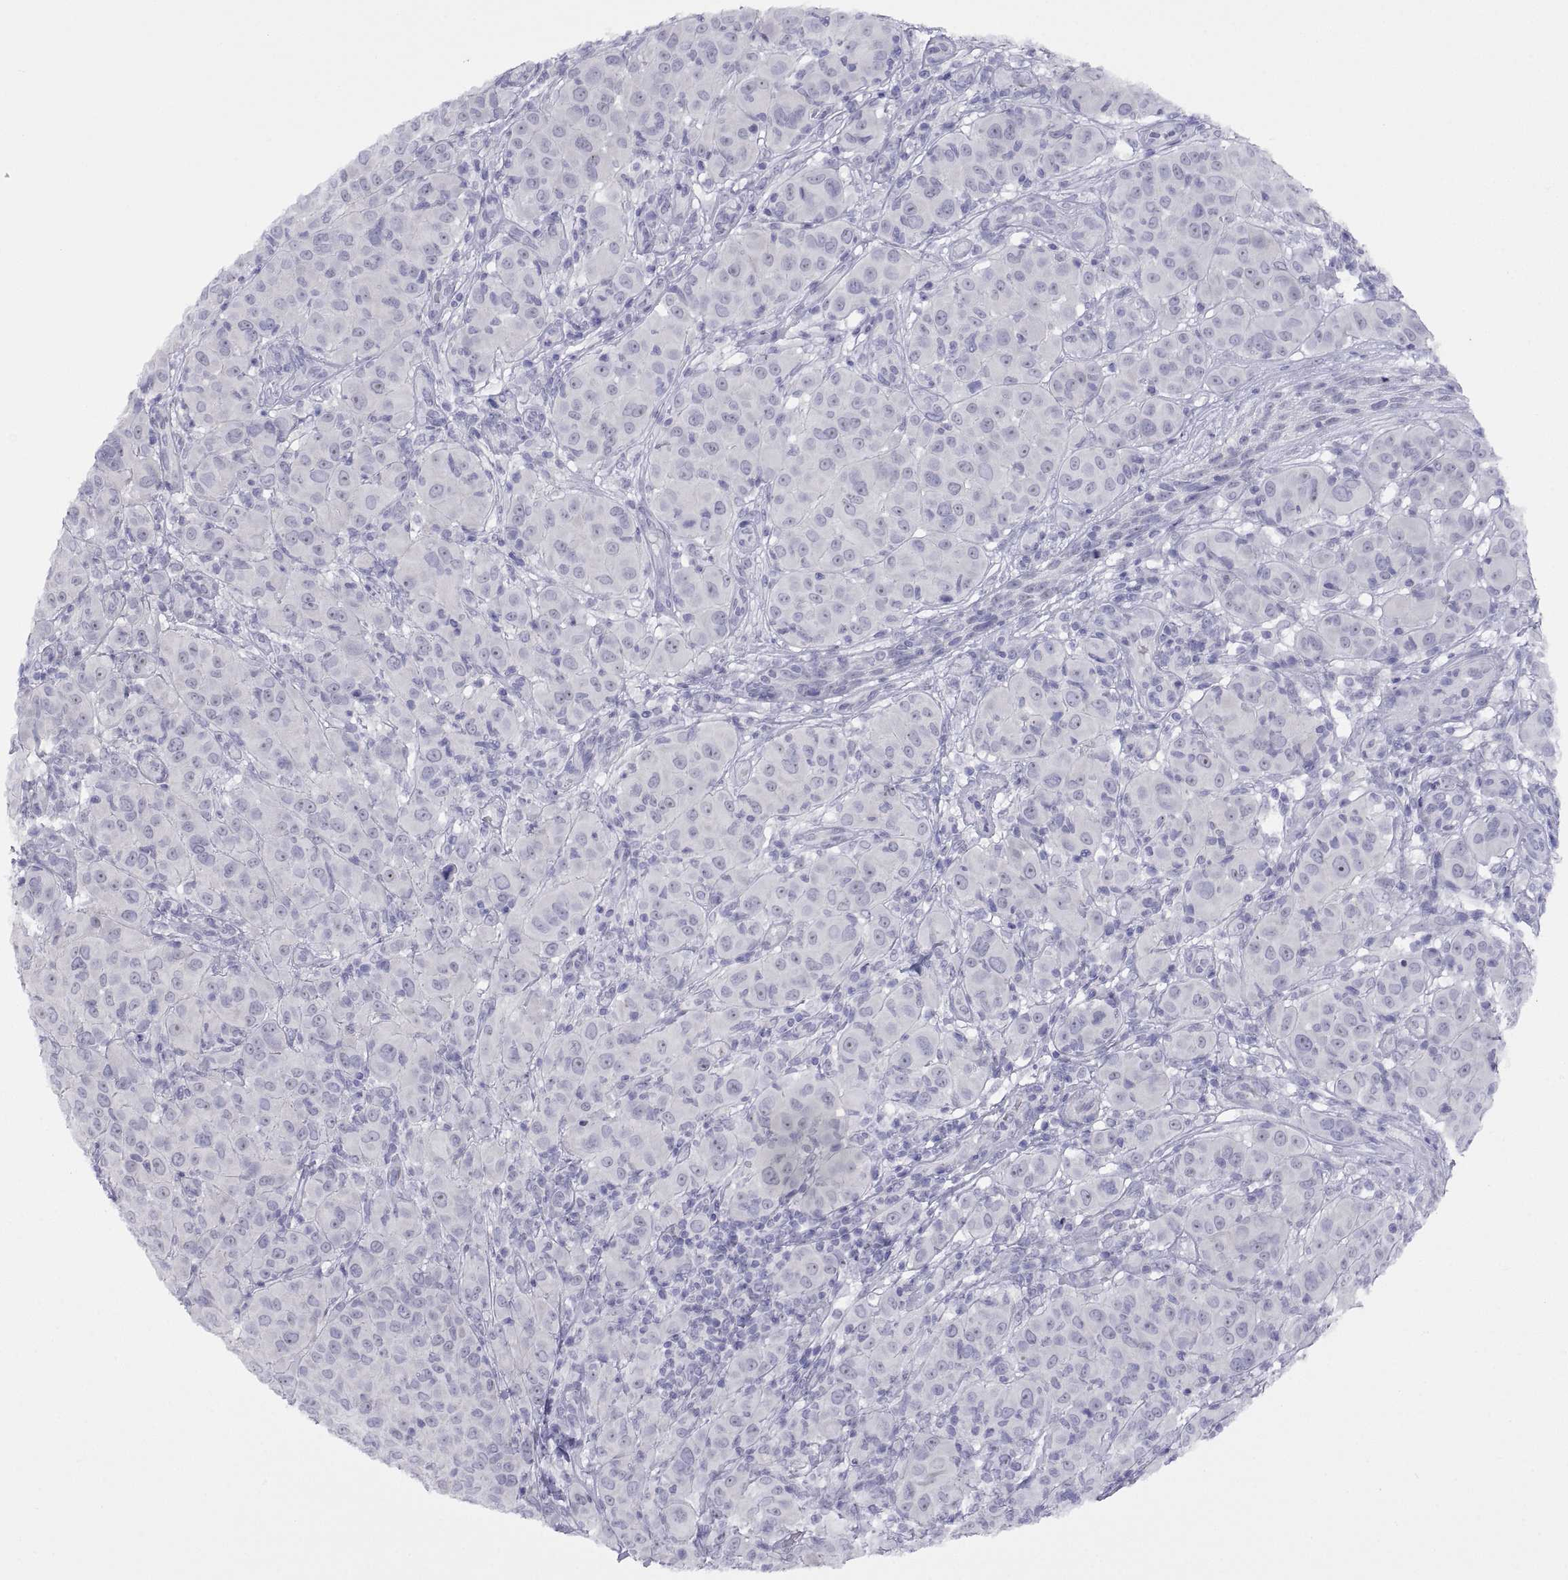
{"staining": {"intensity": "negative", "quantity": "none", "location": "none"}, "tissue": "melanoma", "cell_type": "Tumor cells", "image_type": "cancer", "snomed": [{"axis": "morphology", "description": "Malignant melanoma, NOS"}, {"axis": "topography", "description": "Skin"}], "caption": "Human malignant melanoma stained for a protein using immunohistochemistry (IHC) reveals no expression in tumor cells.", "gene": "VSX2", "patient": {"sex": "female", "age": 87}}